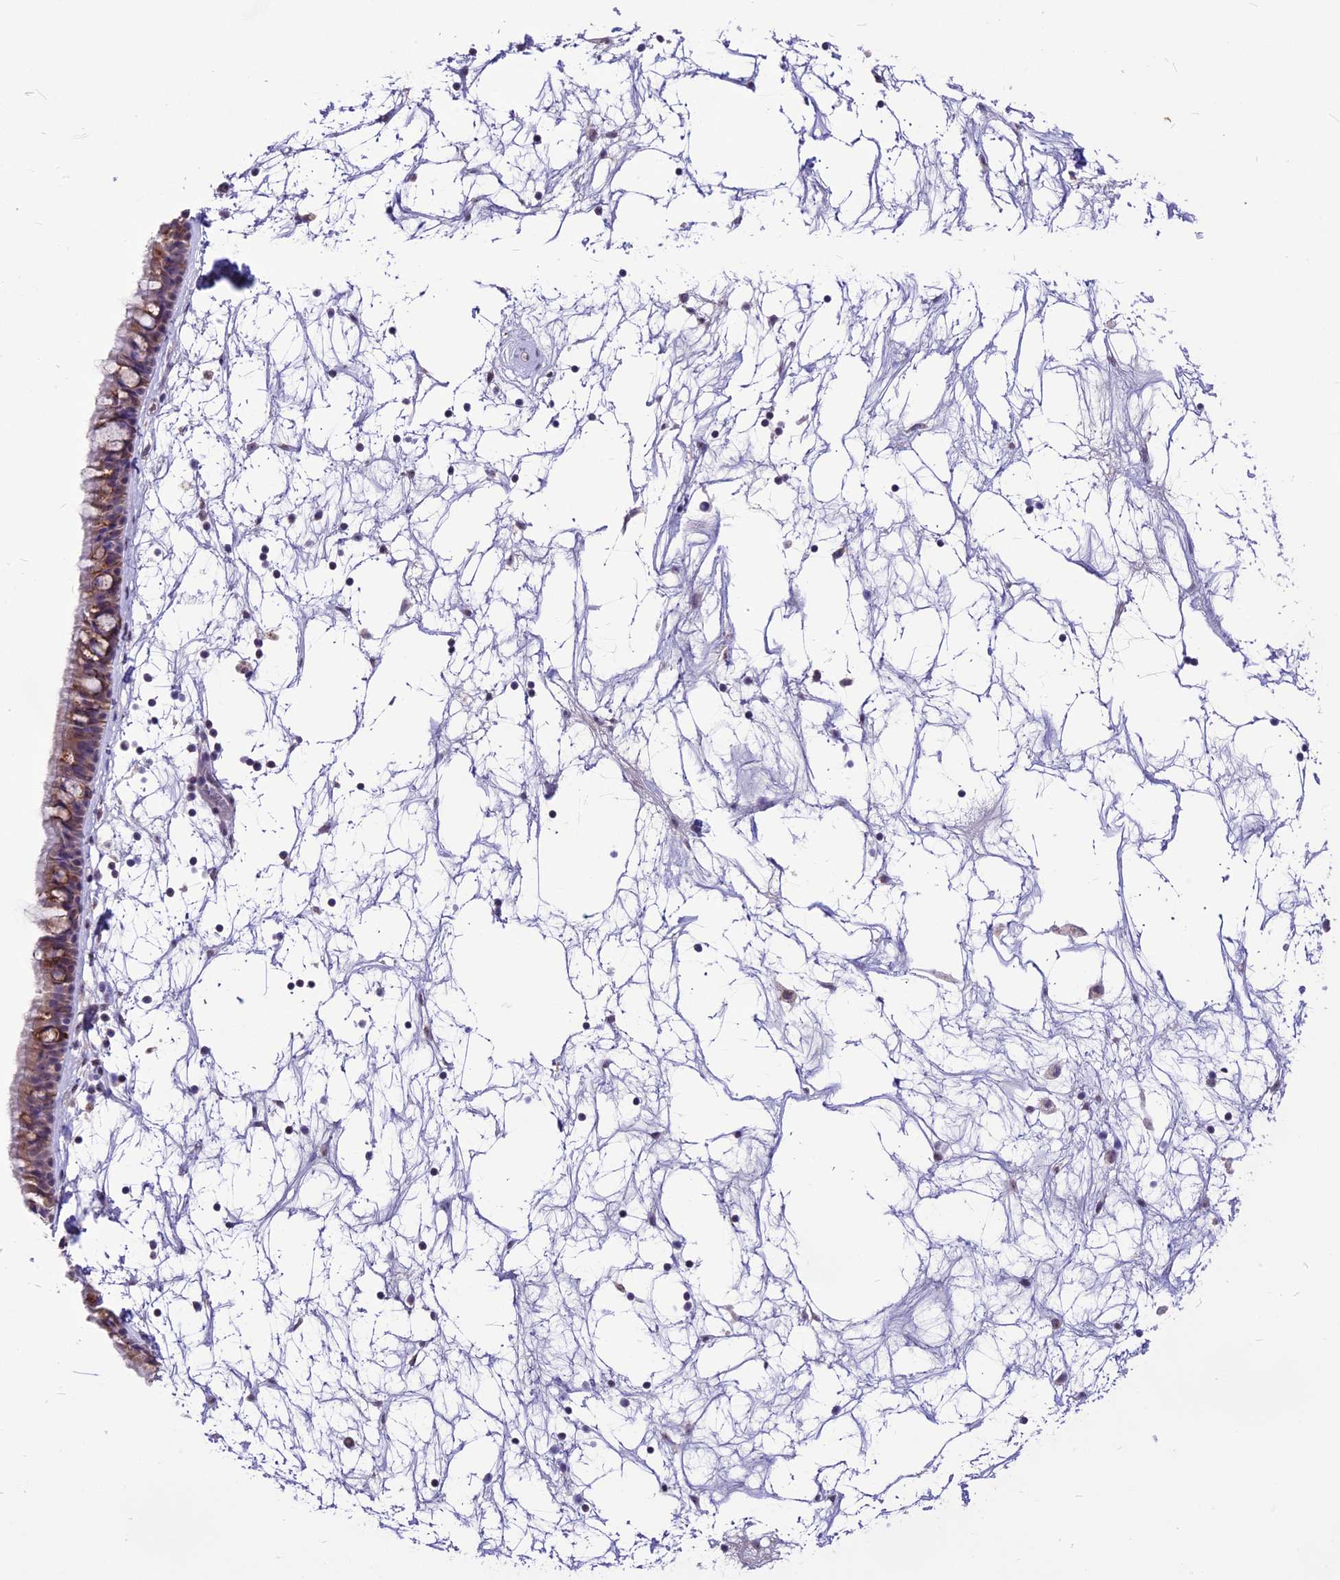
{"staining": {"intensity": "moderate", "quantity": ">75%", "location": "cytoplasmic/membranous"}, "tissue": "nasopharynx", "cell_type": "Respiratory epithelial cells", "image_type": "normal", "snomed": [{"axis": "morphology", "description": "Normal tissue, NOS"}, {"axis": "topography", "description": "Nasopharynx"}], "caption": "Immunohistochemical staining of benign nasopharynx reveals moderate cytoplasmic/membranous protein expression in approximately >75% of respiratory epithelial cells.", "gene": "CMSS1", "patient": {"sex": "male", "age": 64}}